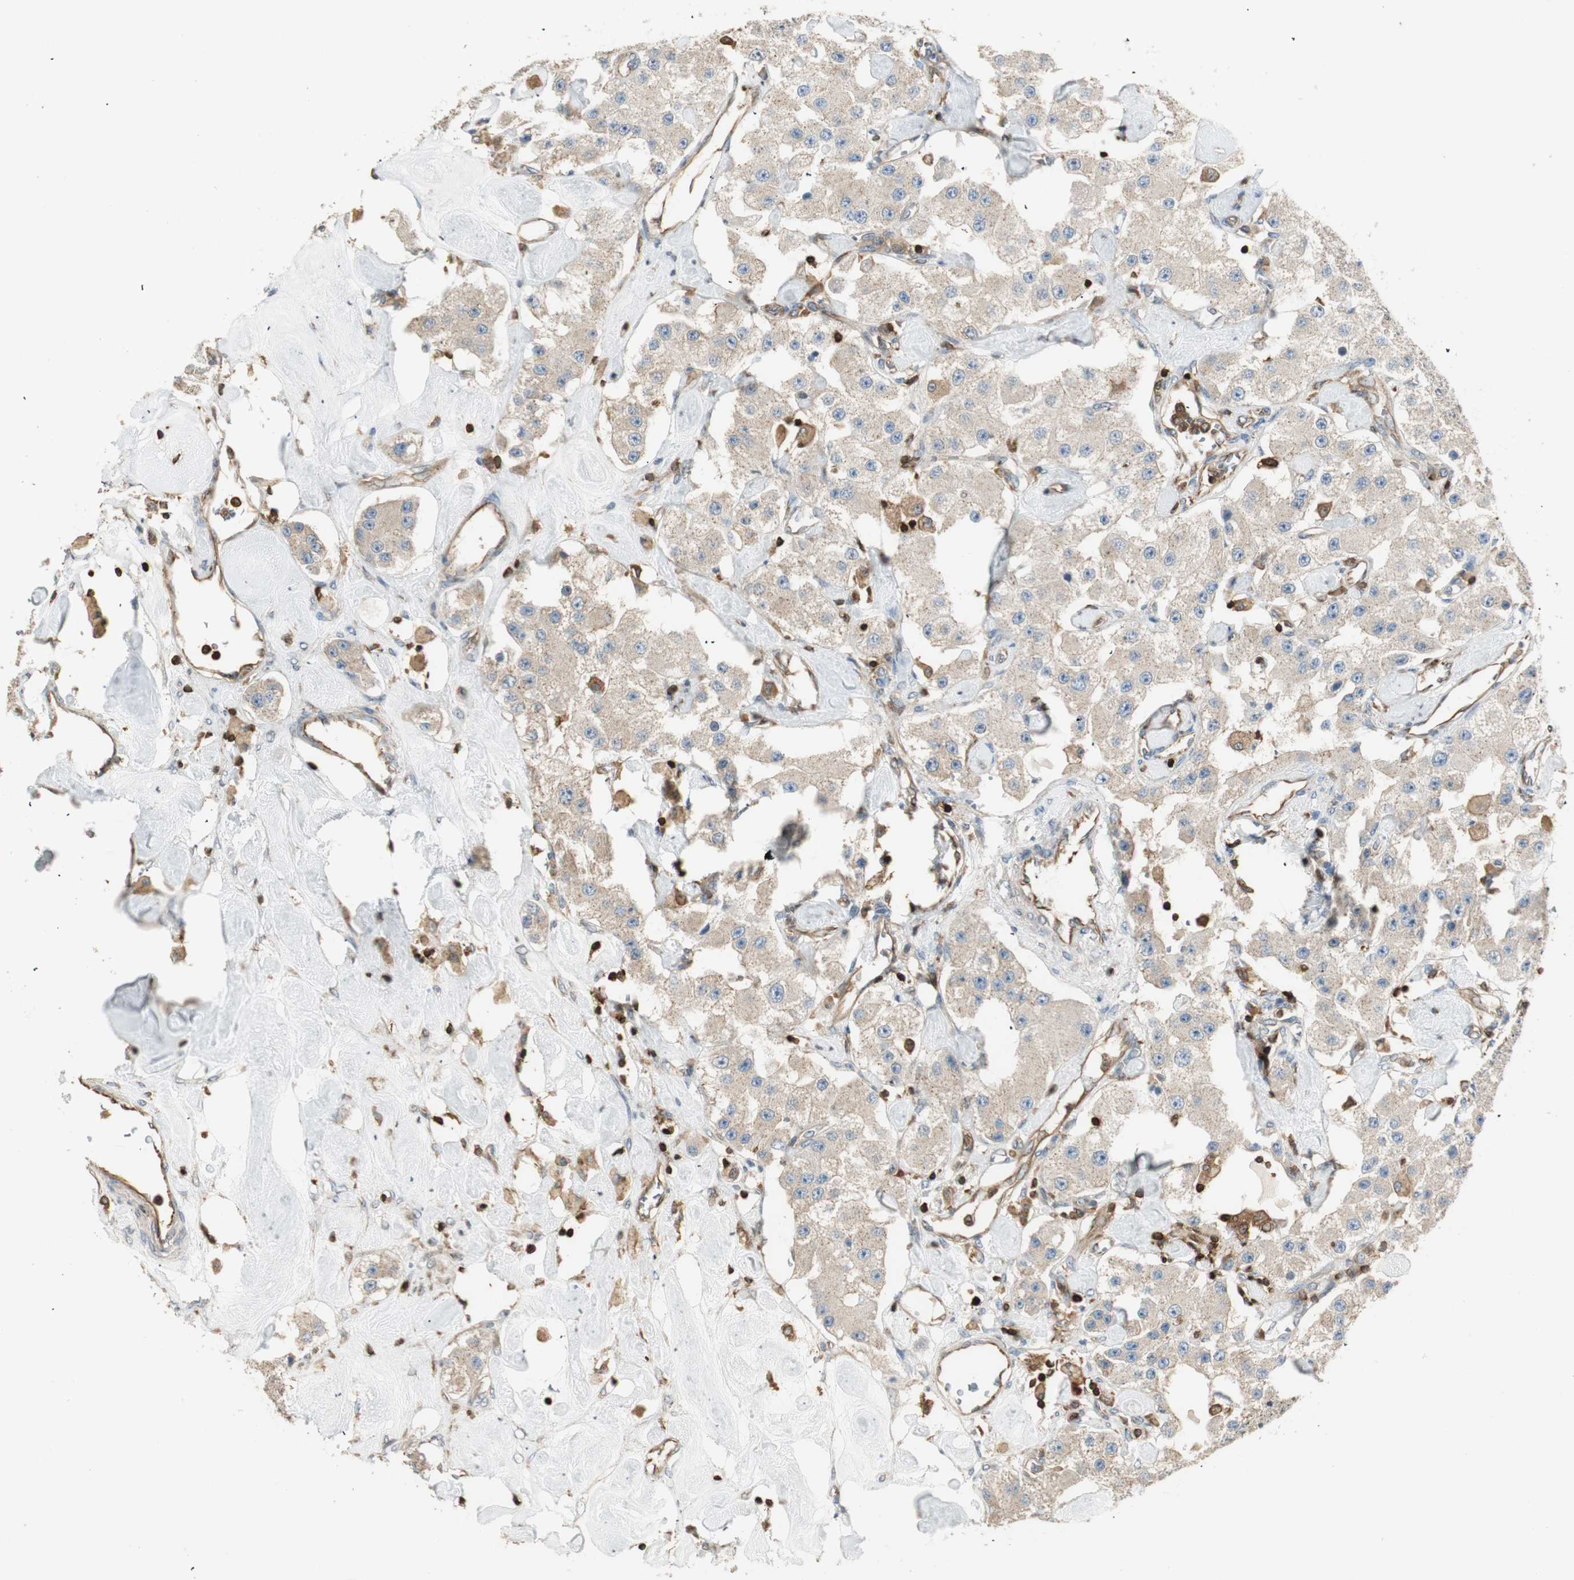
{"staining": {"intensity": "weak", "quantity": "25%-75%", "location": "cytoplasmic/membranous"}, "tissue": "carcinoid", "cell_type": "Tumor cells", "image_type": "cancer", "snomed": [{"axis": "morphology", "description": "Carcinoid, malignant, NOS"}, {"axis": "topography", "description": "Pancreas"}], "caption": "Carcinoid (malignant) tissue shows weak cytoplasmic/membranous expression in about 25%-75% of tumor cells", "gene": "CRLF3", "patient": {"sex": "male", "age": 41}}